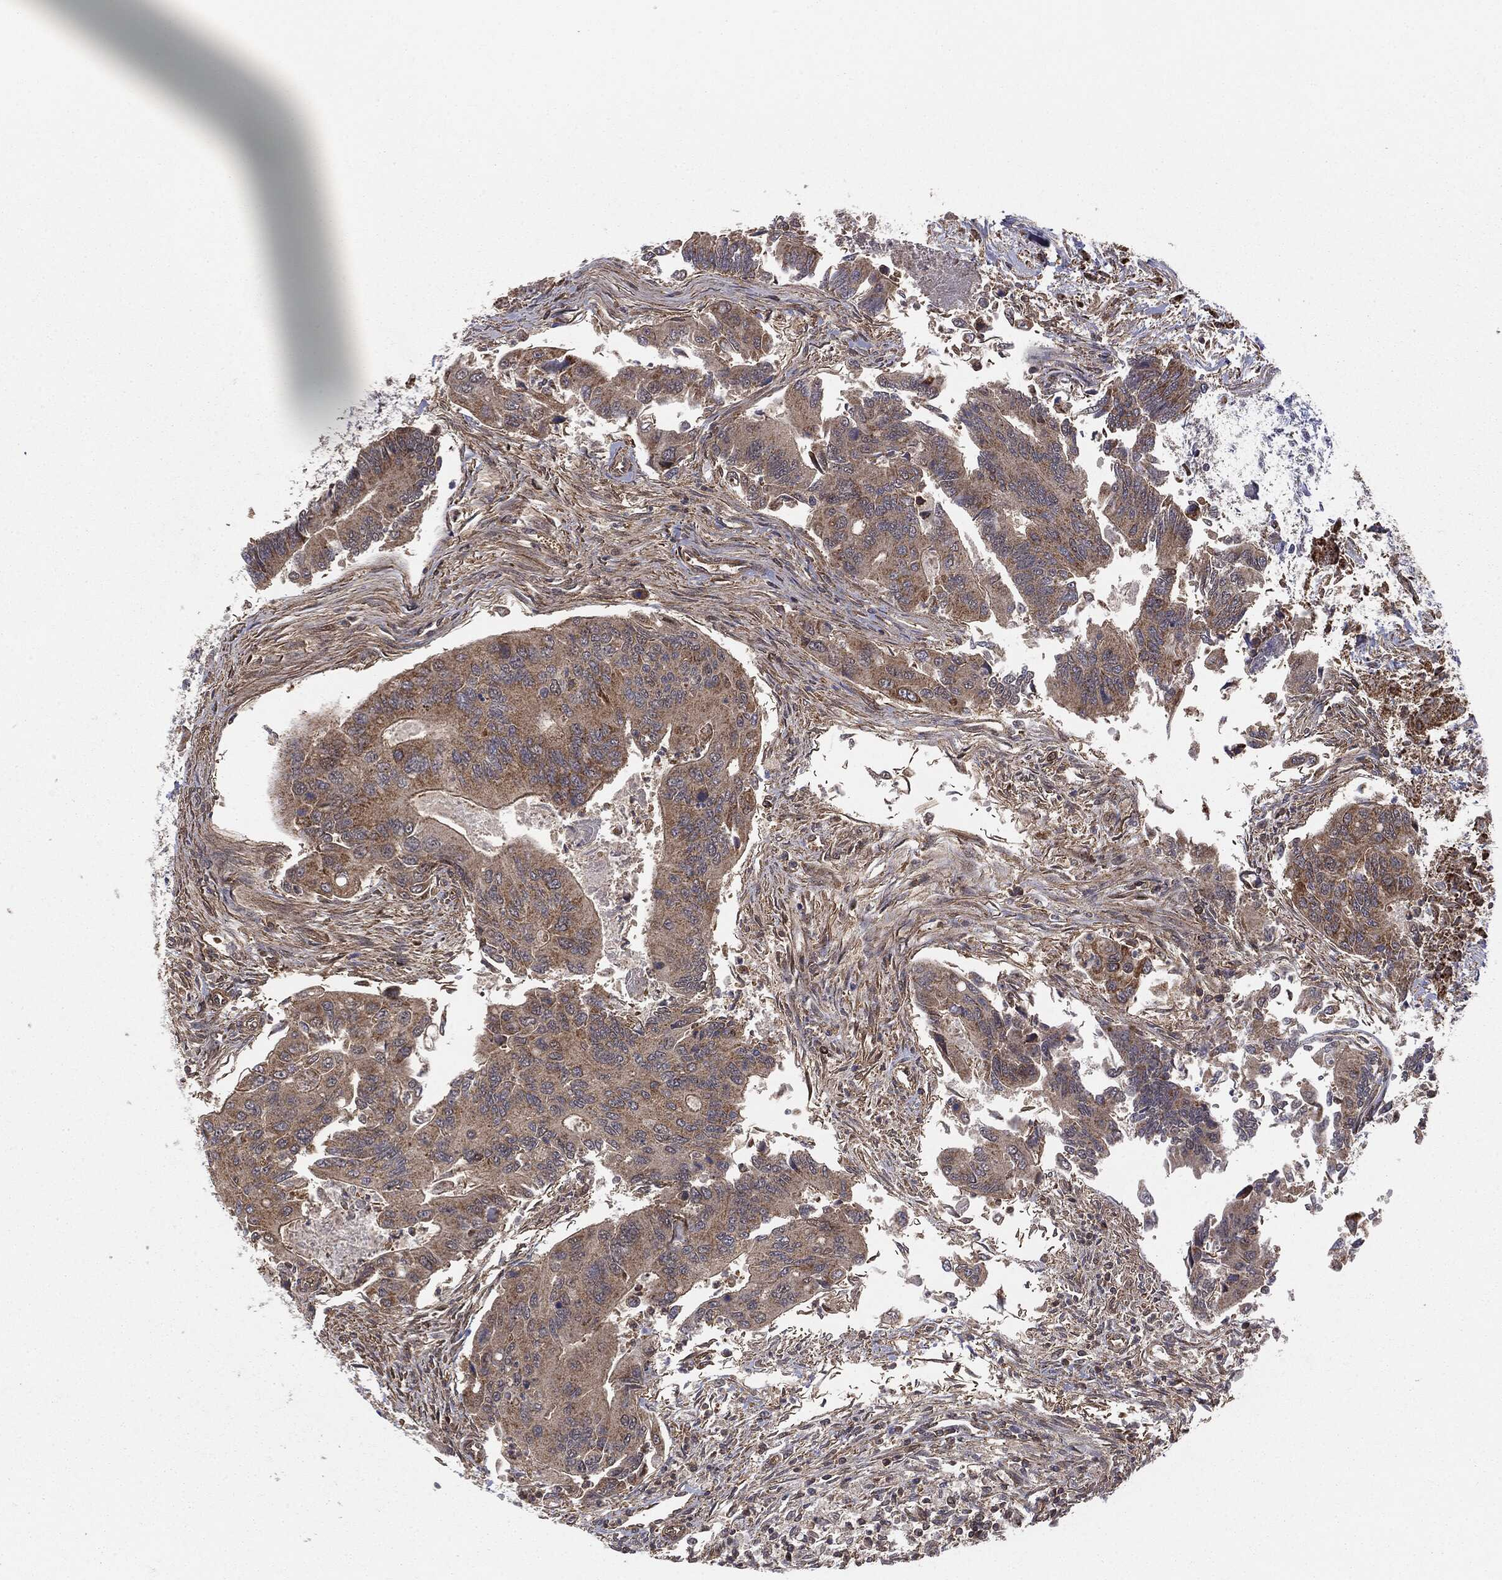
{"staining": {"intensity": "moderate", "quantity": ">75%", "location": "cytoplasmic/membranous"}, "tissue": "colorectal cancer", "cell_type": "Tumor cells", "image_type": "cancer", "snomed": [{"axis": "morphology", "description": "Adenocarcinoma, NOS"}, {"axis": "topography", "description": "Colon"}], "caption": "Immunohistochemical staining of colorectal cancer (adenocarcinoma) shows moderate cytoplasmic/membranous protein positivity in approximately >75% of tumor cells.", "gene": "MTOR", "patient": {"sex": "female", "age": 67}}